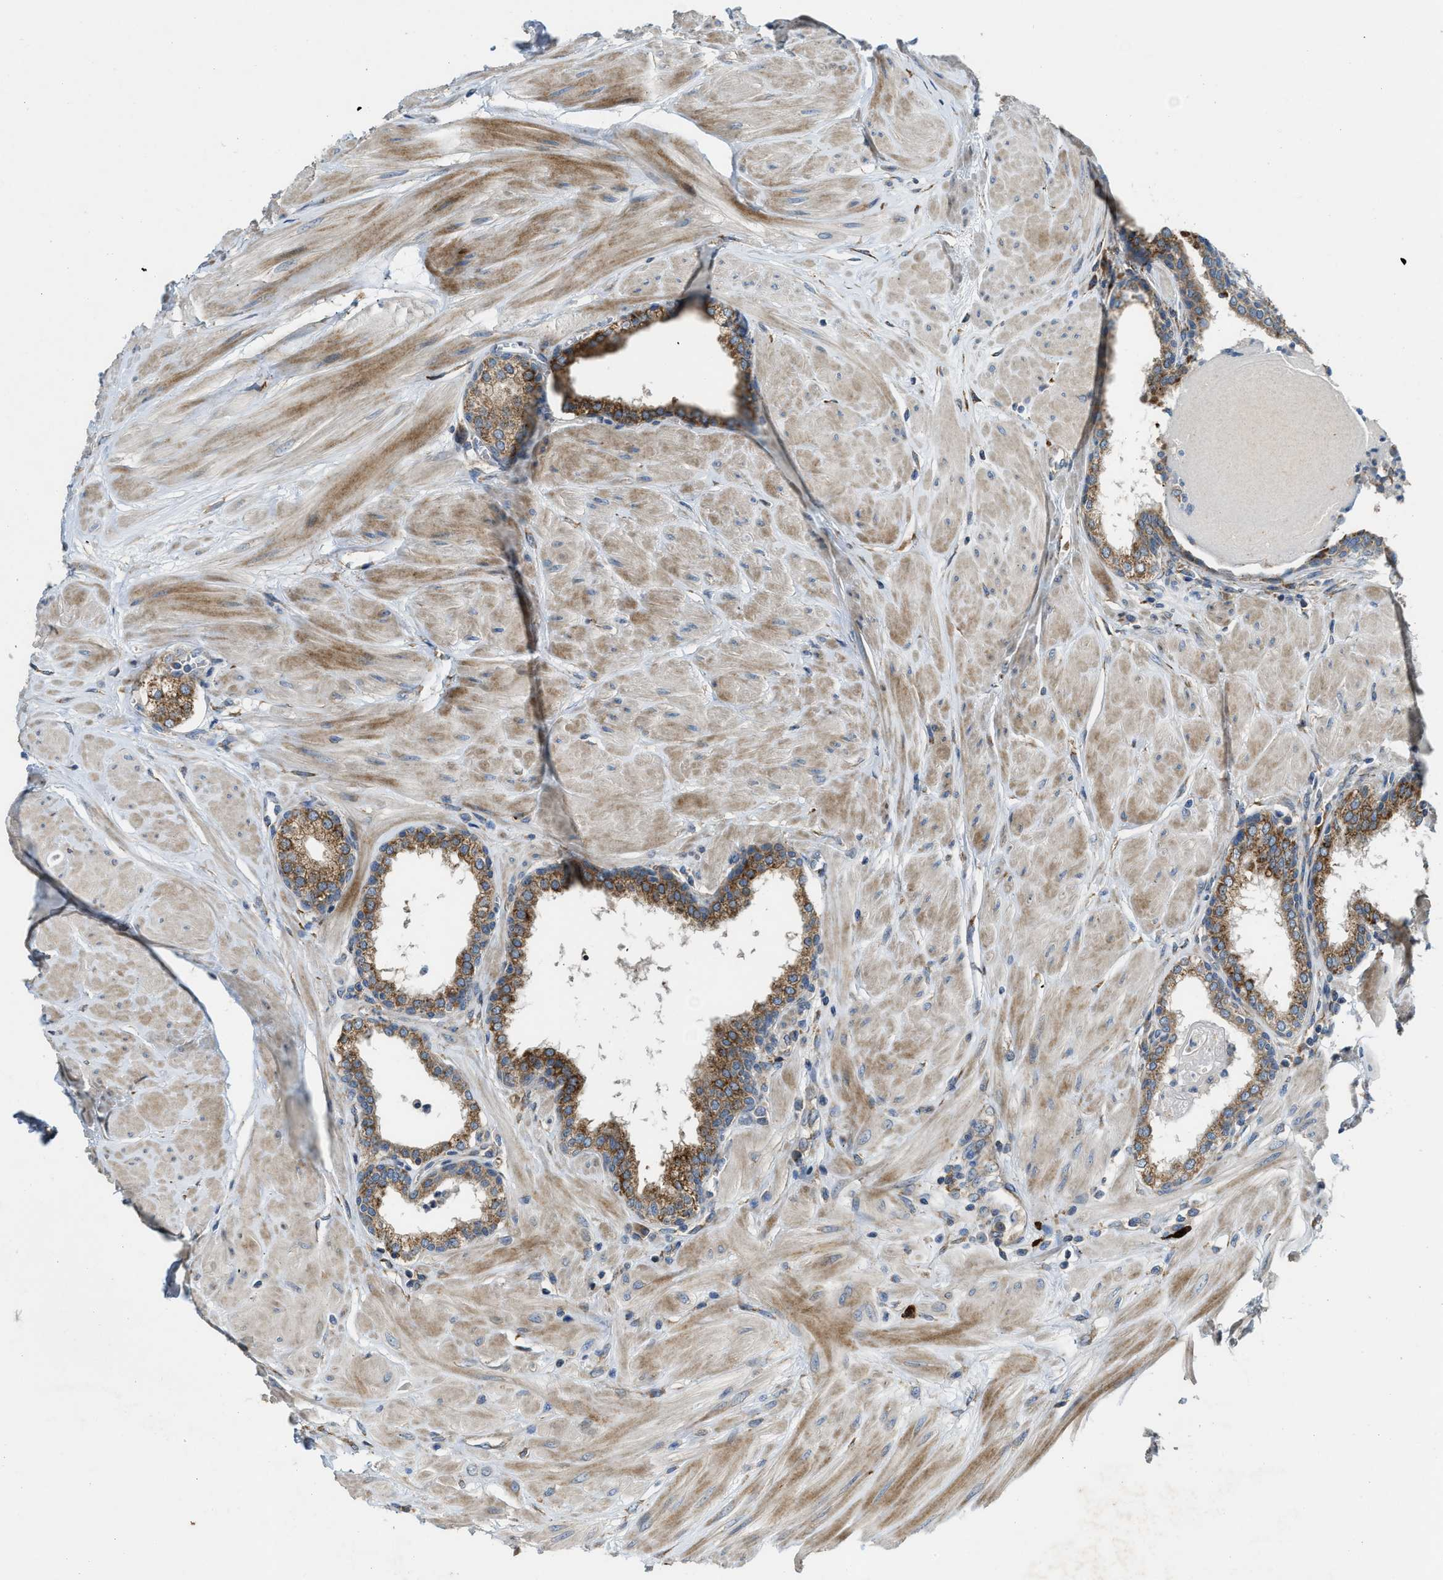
{"staining": {"intensity": "moderate", "quantity": ">75%", "location": "cytoplasmic/membranous"}, "tissue": "prostate", "cell_type": "Glandular cells", "image_type": "normal", "snomed": [{"axis": "morphology", "description": "Normal tissue, NOS"}, {"axis": "topography", "description": "Prostate"}], "caption": "DAB (3,3'-diaminobenzidine) immunohistochemical staining of unremarkable human prostate displays moderate cytoplasmic/membranous protein staining in about >75% of glandular cells.", "gene": "TMEM68", "patient": {"sex": "male", "age": 51}}